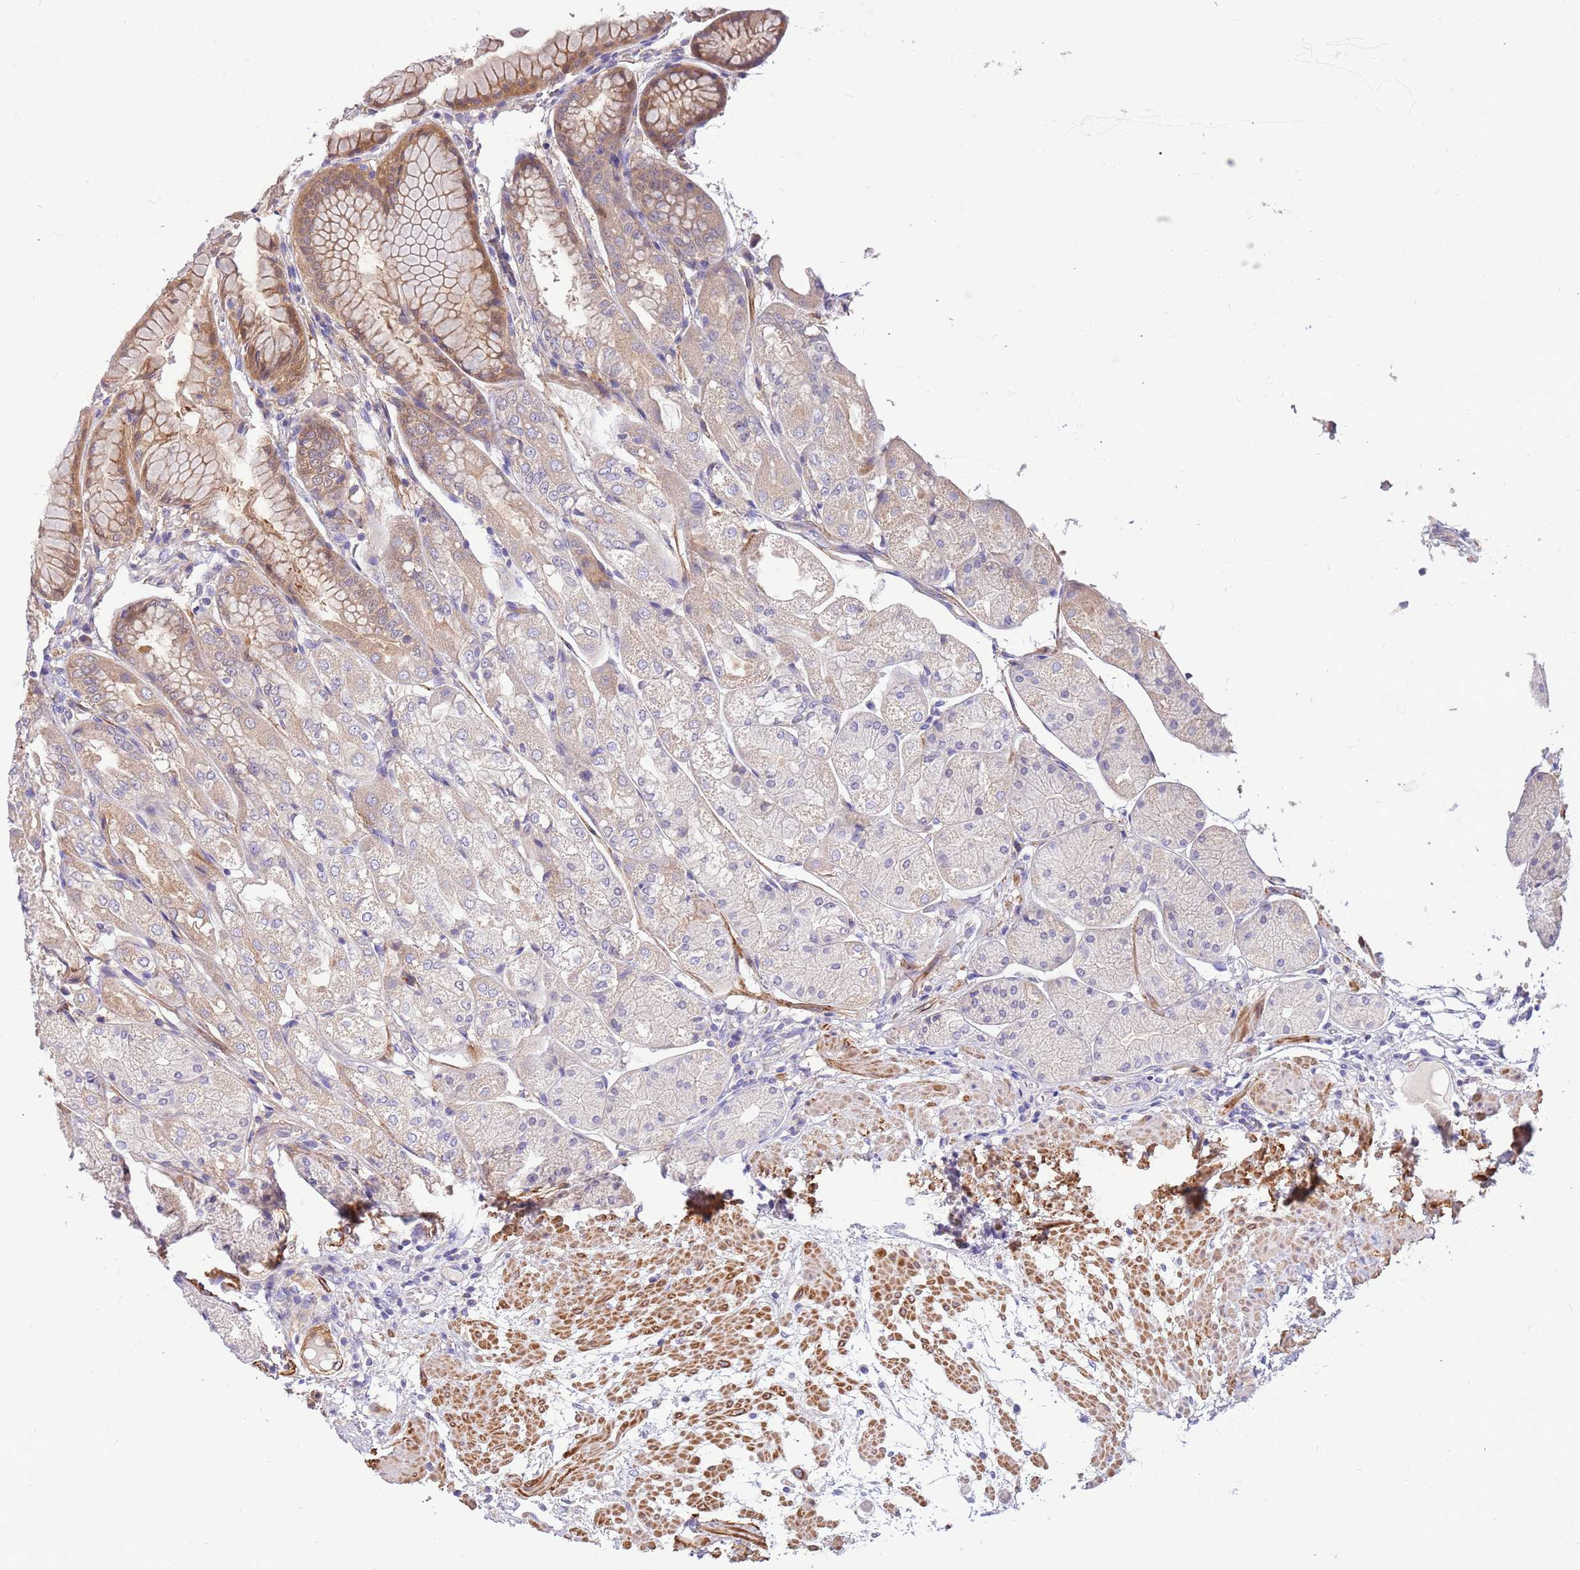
{"staining": {"intensity": "weak", "quantity": "25%-75%", "location": "cytoplasmic/membranous"}, "tissue": "stomach", "cell_type": "Glandular cells", "image_type": "normal", "snomed": [{"axis": "morphology", "description": "Normal tissue, NOS"}, {"axis": "topography", "description": "Stomach, upper"}], "caption": "Immunohistochemical staining of unremarkable human stomach exhibits 25%-75% levels of weak cytoplasmic/membranous protein expression in about 25%-75% of glandular cells.", "gene": "MVD", "patient": {"sex": "male", "age": 72}}